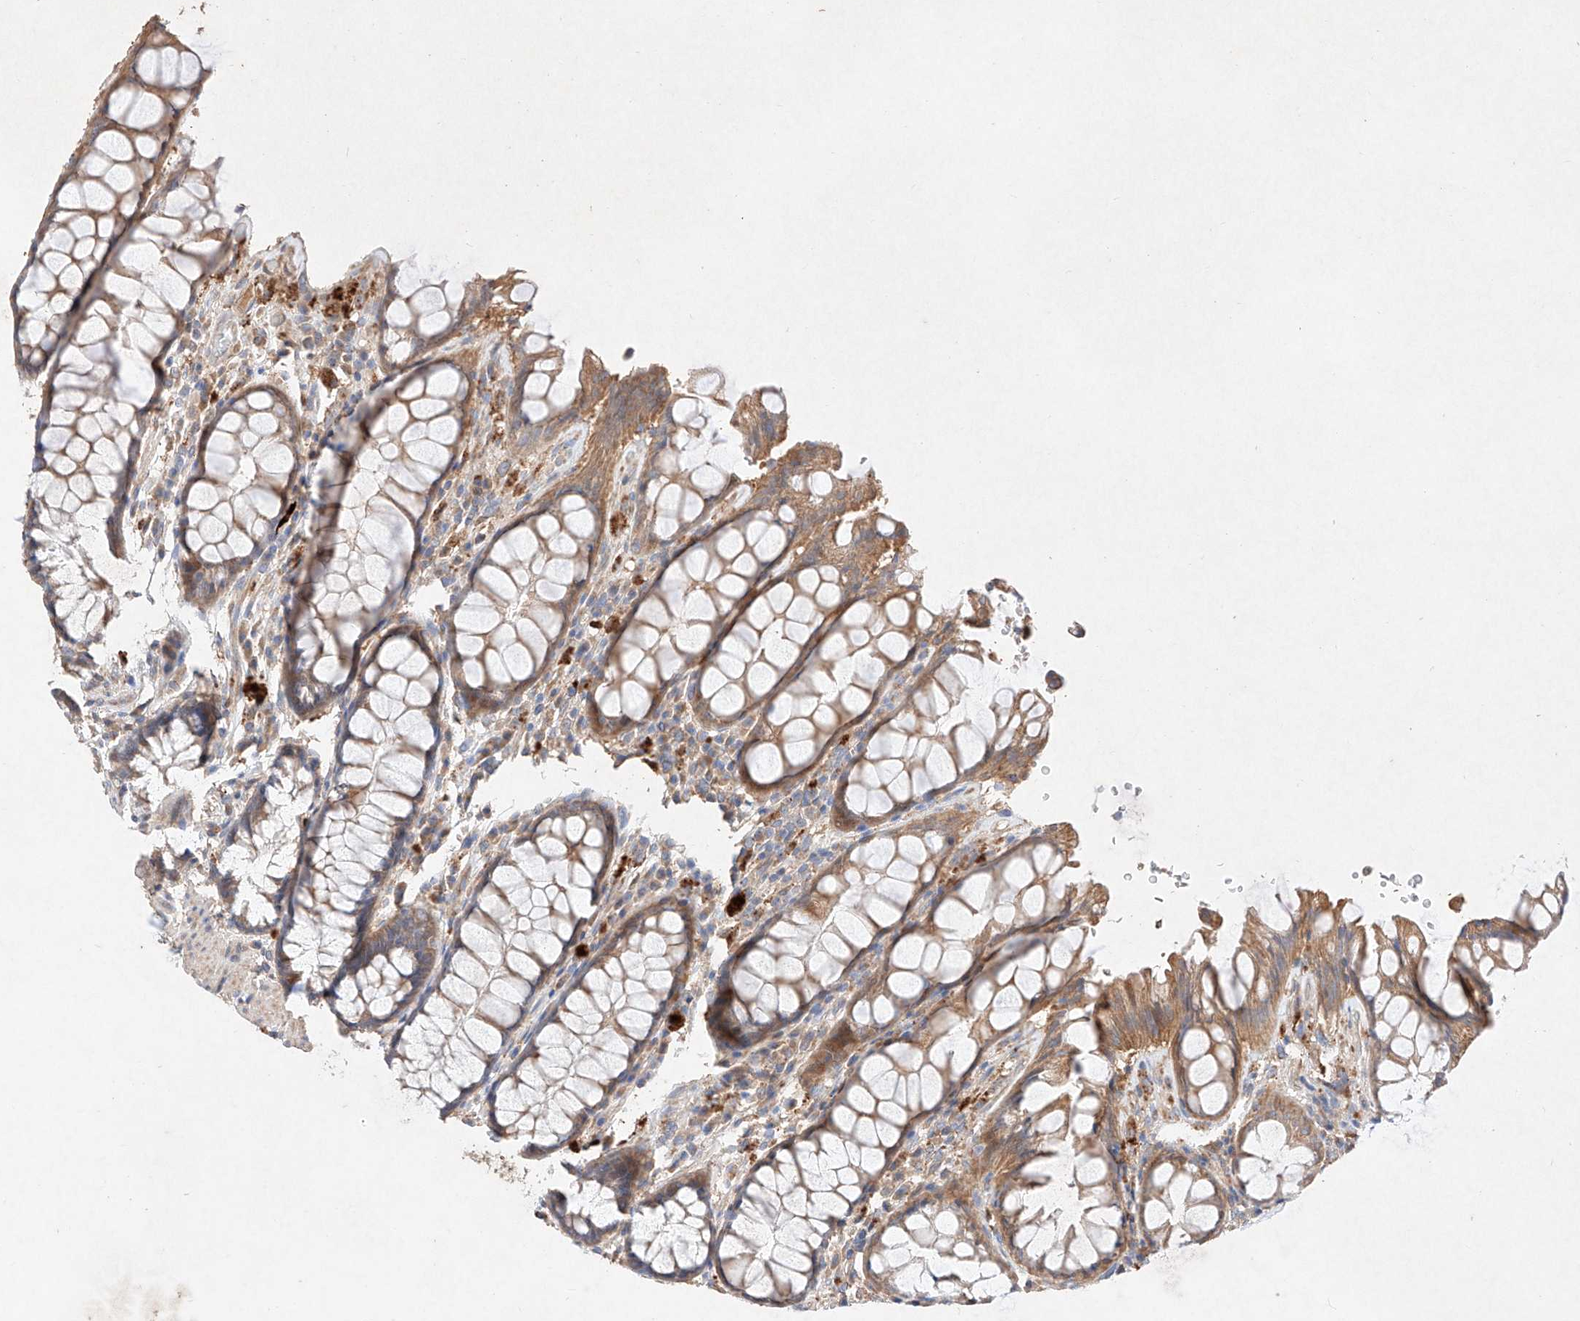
{"staining": {"intensity": "moderate", "quantity": ">75%", "location": "cytoplasmic/membranous"}, "tissue": "rectum", "cell_type": "Glandular cells", "image_type": "normal", "snomed": [{"axis": "morphology", "description": "Normal tissue, NOS"}, {"axis": "topography", "description": "Rectum"}], "caption": "Rectum stained for a protein (brown) displays moderate cytoplasmic/membranous positive expression in about >75% of glandular cells.", "gene": "C6orf62", "patient": {"sex": "male", "age": 64}}